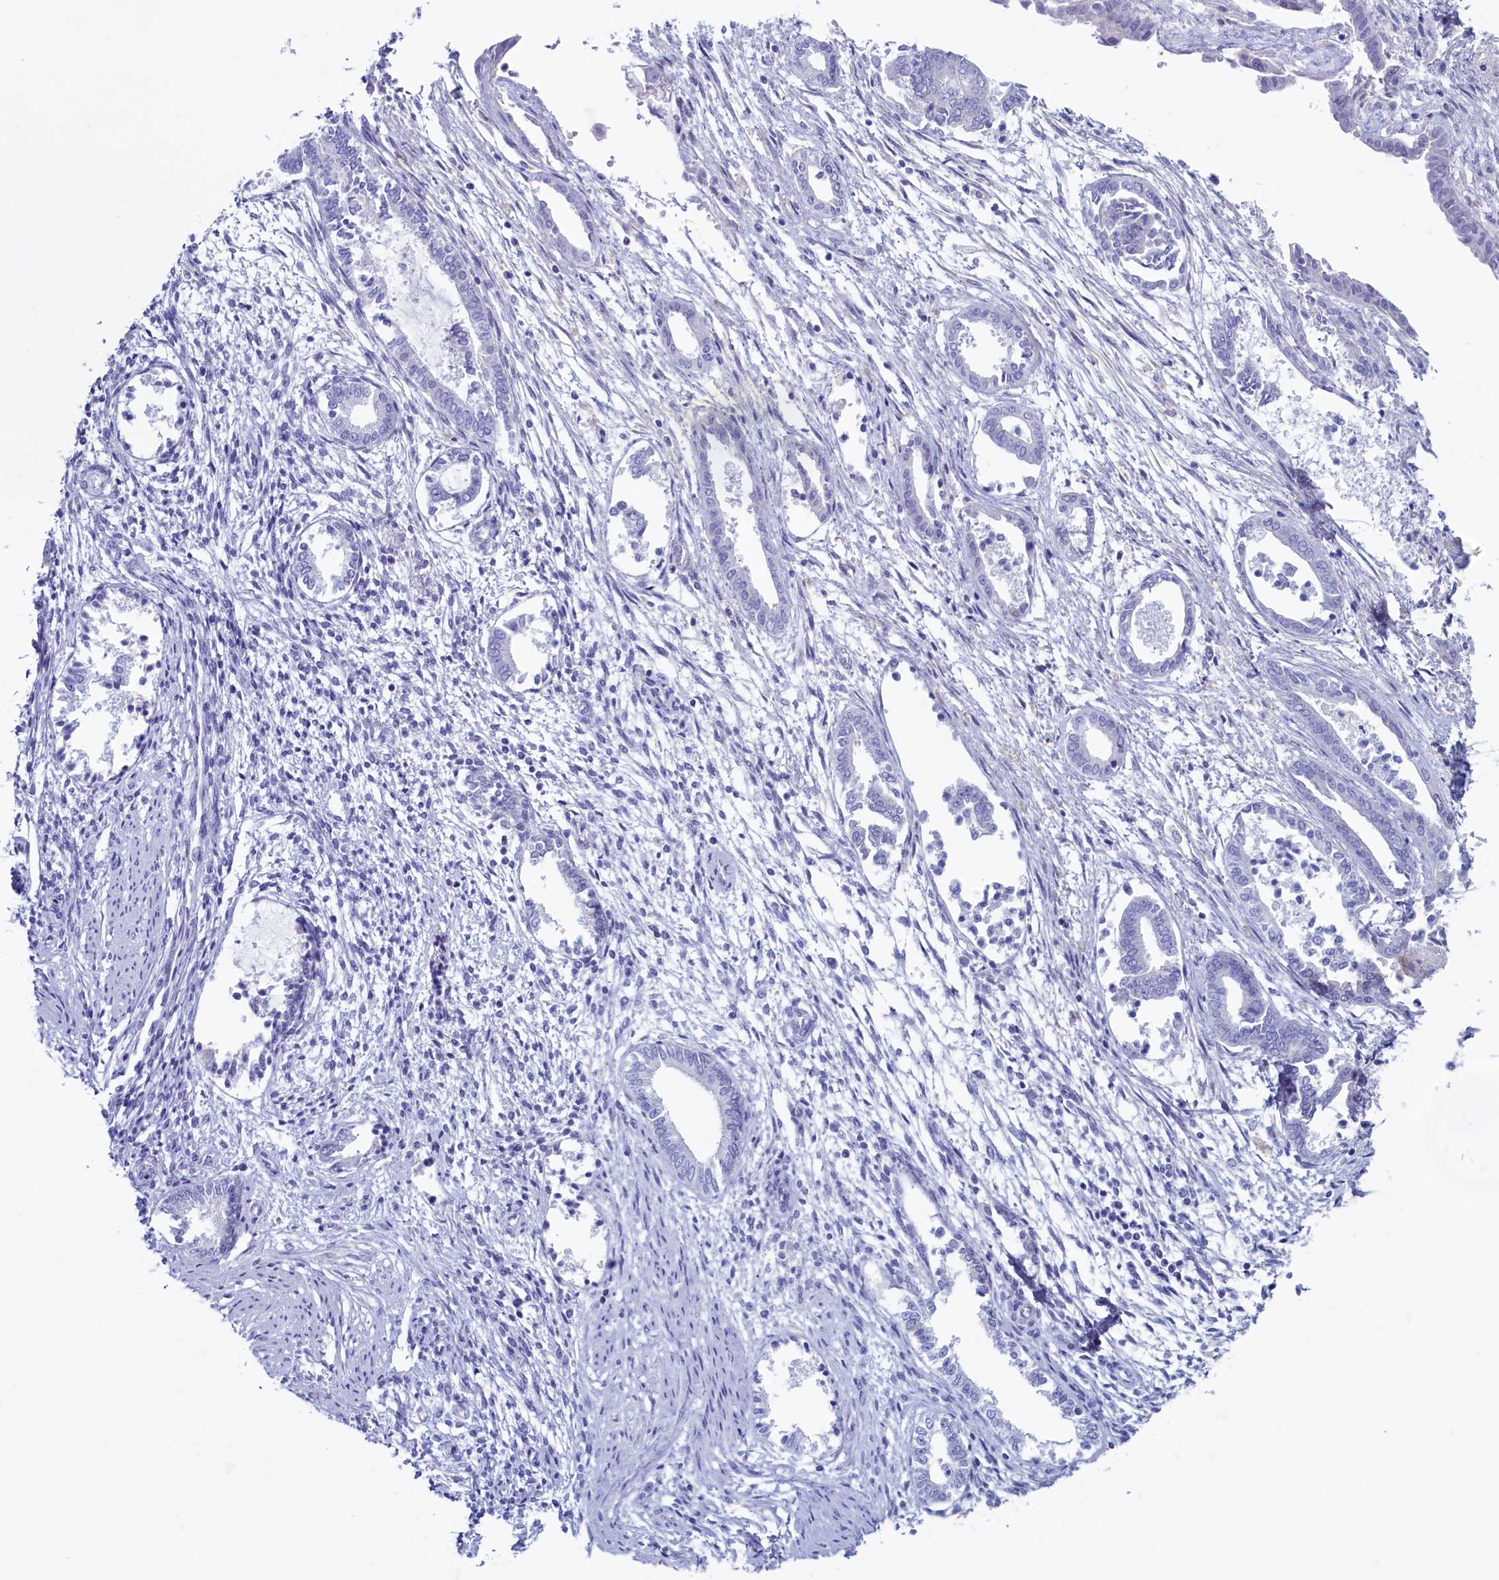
{"staining": {"intensity": "negative", "quantity": "none", "location": "none"}, "tissue": "endometrium", "cell_type": "Cells in endometrial stroma", "image_type": "normal", "snomed": [{"axis": "morphology", "description": "Normal tissue, NOS"}, {"axis": "topography", "description": "Endometrium"}], "caption": "IHC image of unremarkable endometrium: human endometrium stained with DAB reveals no significant protein staining in cells in endometrial stroma.", "gene": "MAP1LC3A", "patient": {"sex": "female", "age": 56}}